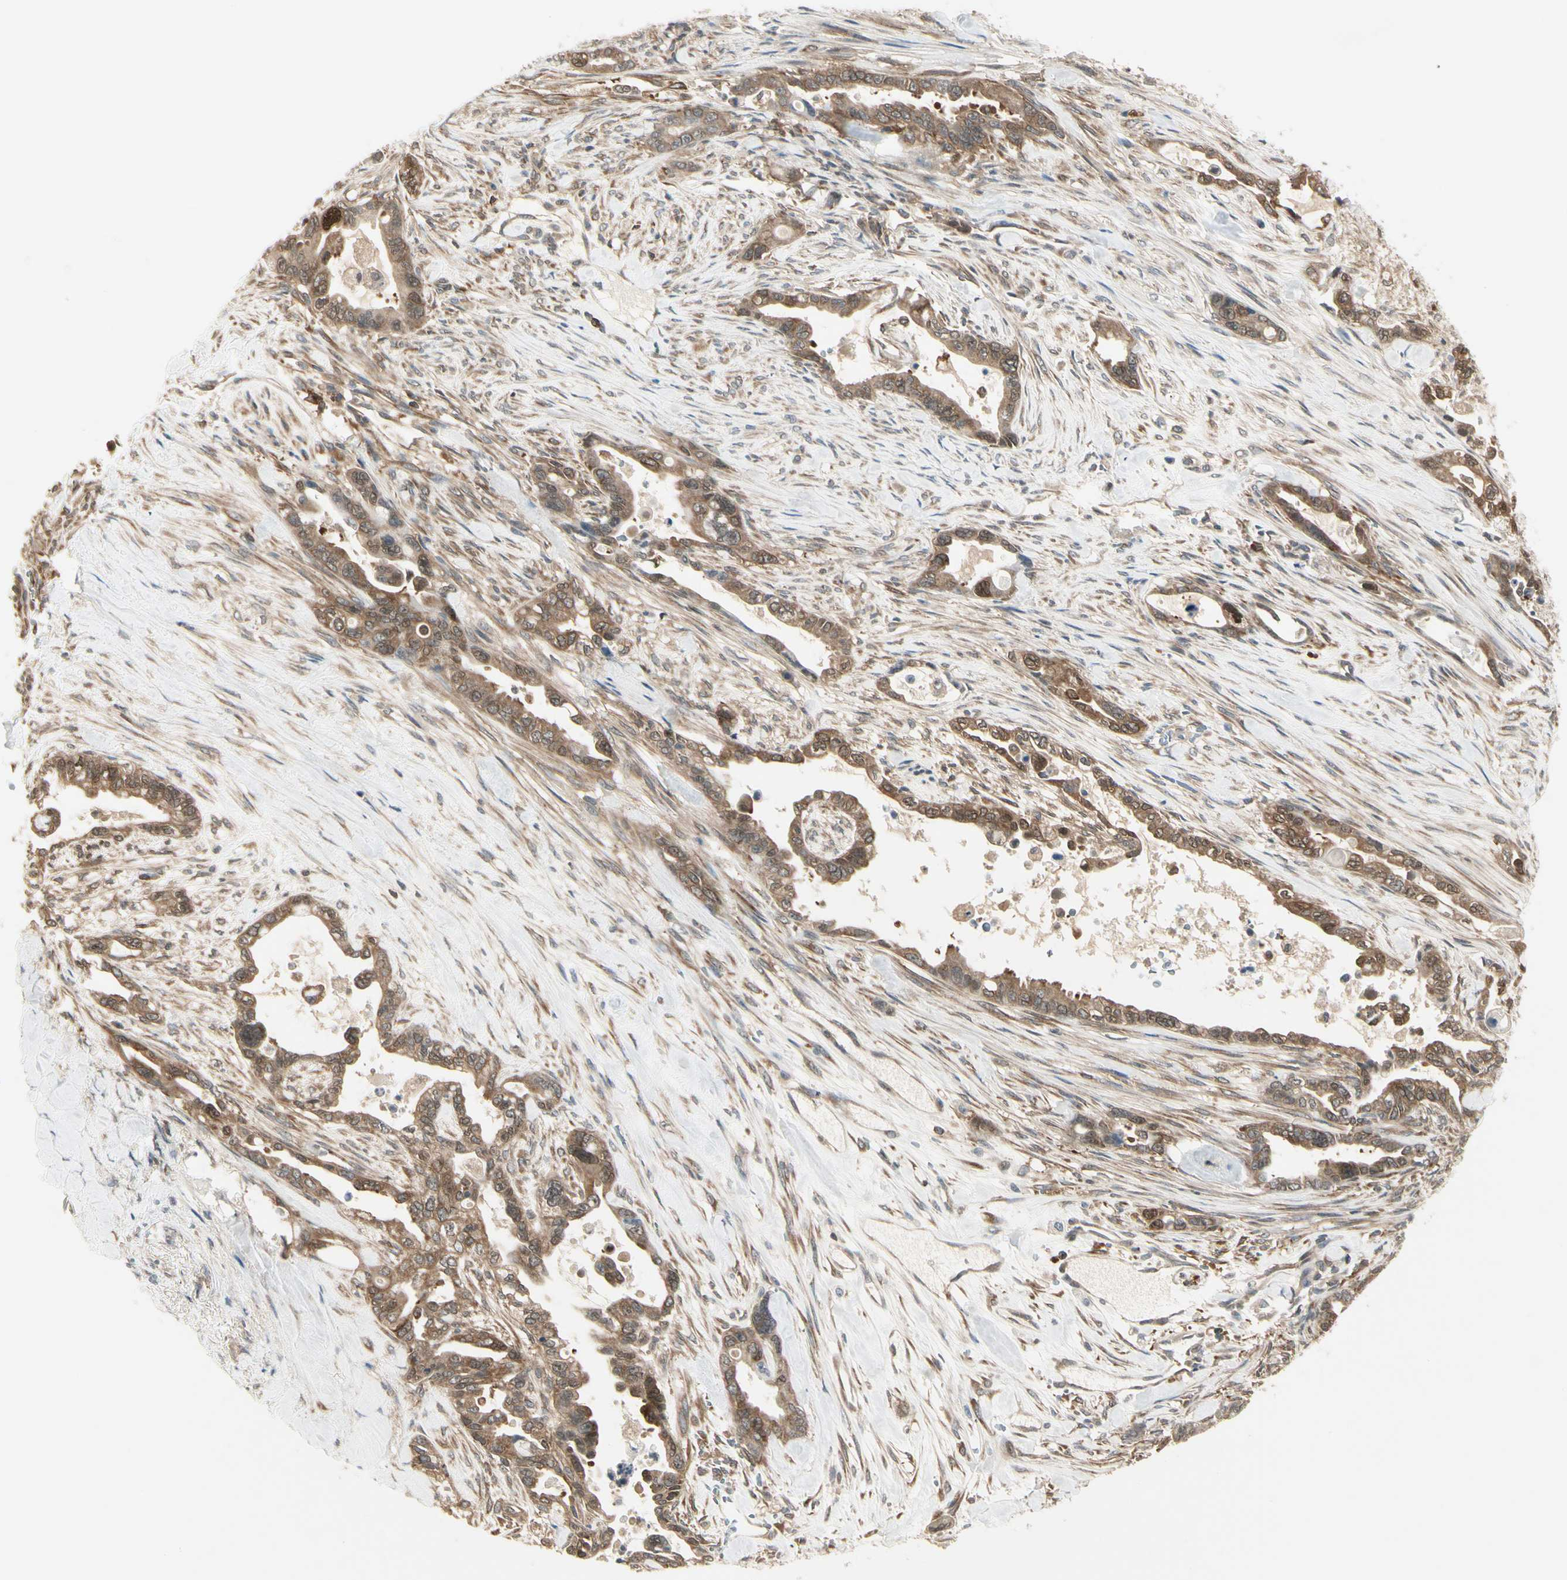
{"staining": {"intensity": "moderate", "quantity": ">75%", "location": "cytoplasmic/membranous,nuclear"}, "tissue": "pancreatic cancer", "cell_type": "Tumor cells", "image_type": "cancer", "snomed": [{"axis": "morphology", "description": "Adenocarcinoma, NOS"}, {"axis": "topography", "description": "Pancreas"}], "caption": "This photomicrograph reveals immunohistochemistry staining of human pancreatic cancer (adenocarcinoma), with medium moderate cytoplasmic/membranous and nuclear staining in about >75% of tumor cells.", "gene": "OXSR1", "patient": {"sex": "male", "age": 70}}